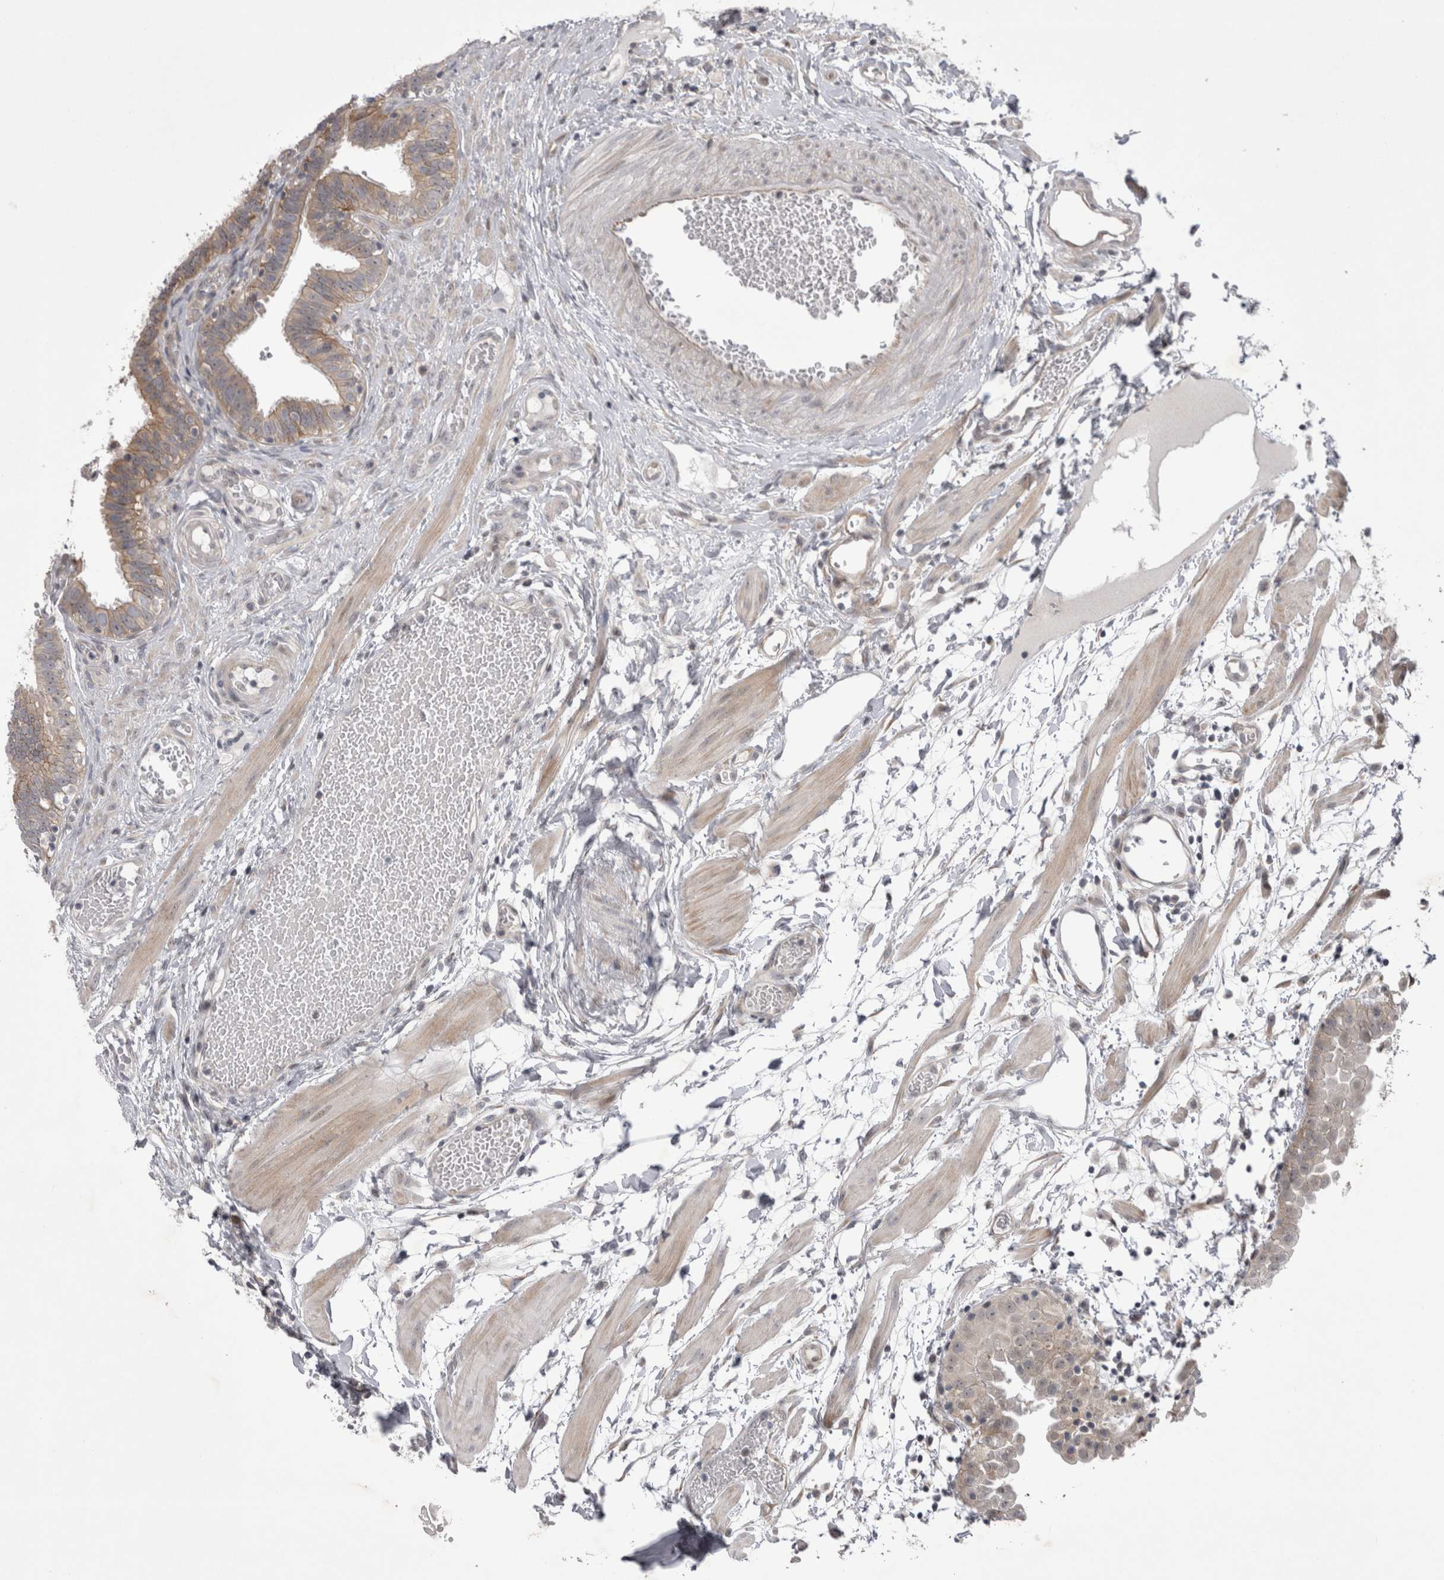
{"staining": {"intensity": "weak", "quantity": "25%-75%", "location": "cytoplasmic/membranous"}, "tissue": "fallopian tube", "cell_type": "Glandular cells", "image_type": "normal", "snomed": [{"axis": "morphology", "description": "Normal tissue, NOS"}, {"axis": "topography", "description": "Fallopian tube"}, {"axis": "topography", "description": "Placenta"}], "caption": "DAB immunohistochemical staining of unremarkable fallopian tube shows weak cytoplasmic/membranous protein staining in approximately 25%-75% of glandular cells.", "gene": "NENF", "patient": {"sex": "female", "age": 32}}